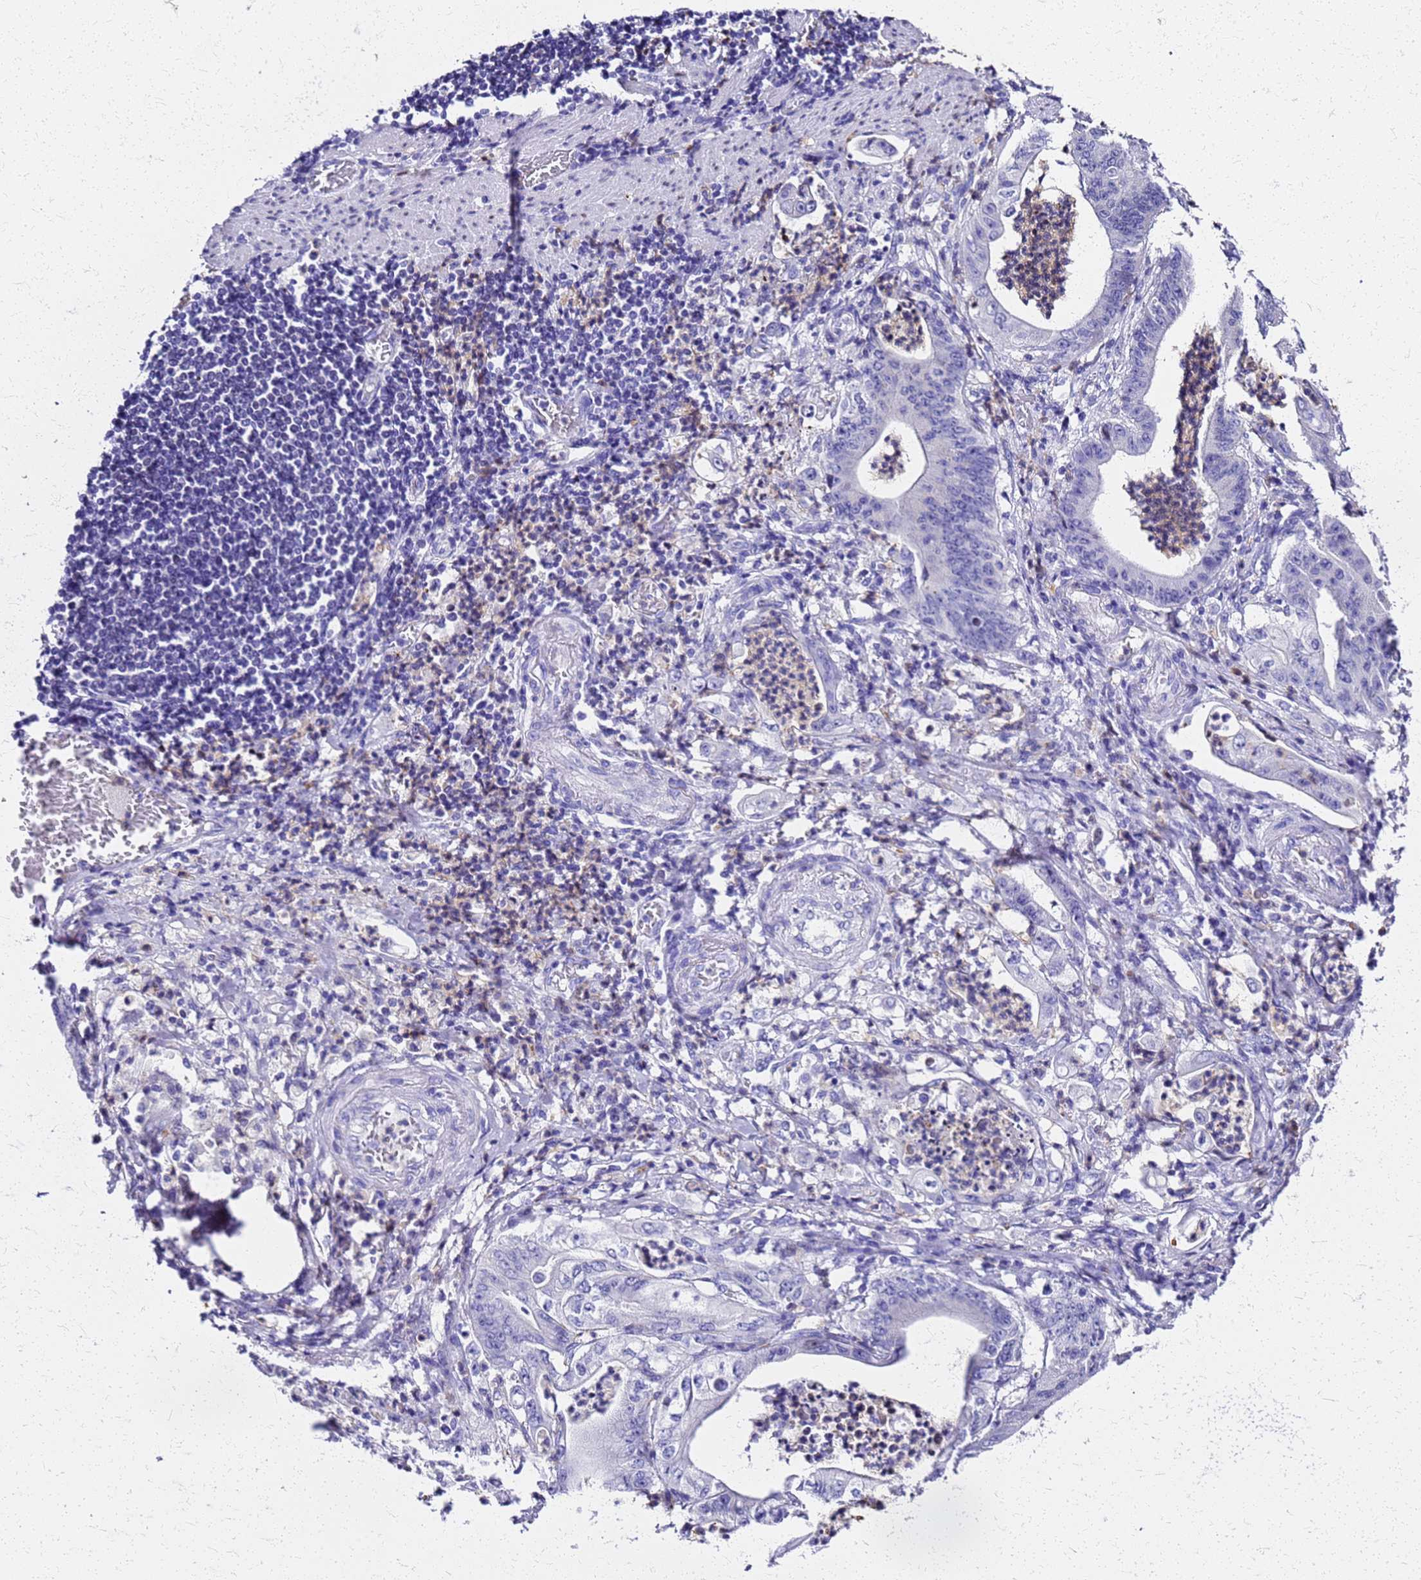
{"staining": {"intensity": "negative", "quantity": "none", "location": "none"}, "tissue": "stomach cancer", "cell_type": "Tumor cells", "image_type": "cancer", "snomed": [{"axis": "morphology", "description": "Adenocarcinoma, NOS"}, {"axis": "topography", "description": "Stomach"}], "caption": "The photomicrograph exhibits no staining of tumor cells in stomach cancer (adenocarcinoma).", "gene": "SMIM21", "patient": {"sex": "female", "age": 73}}